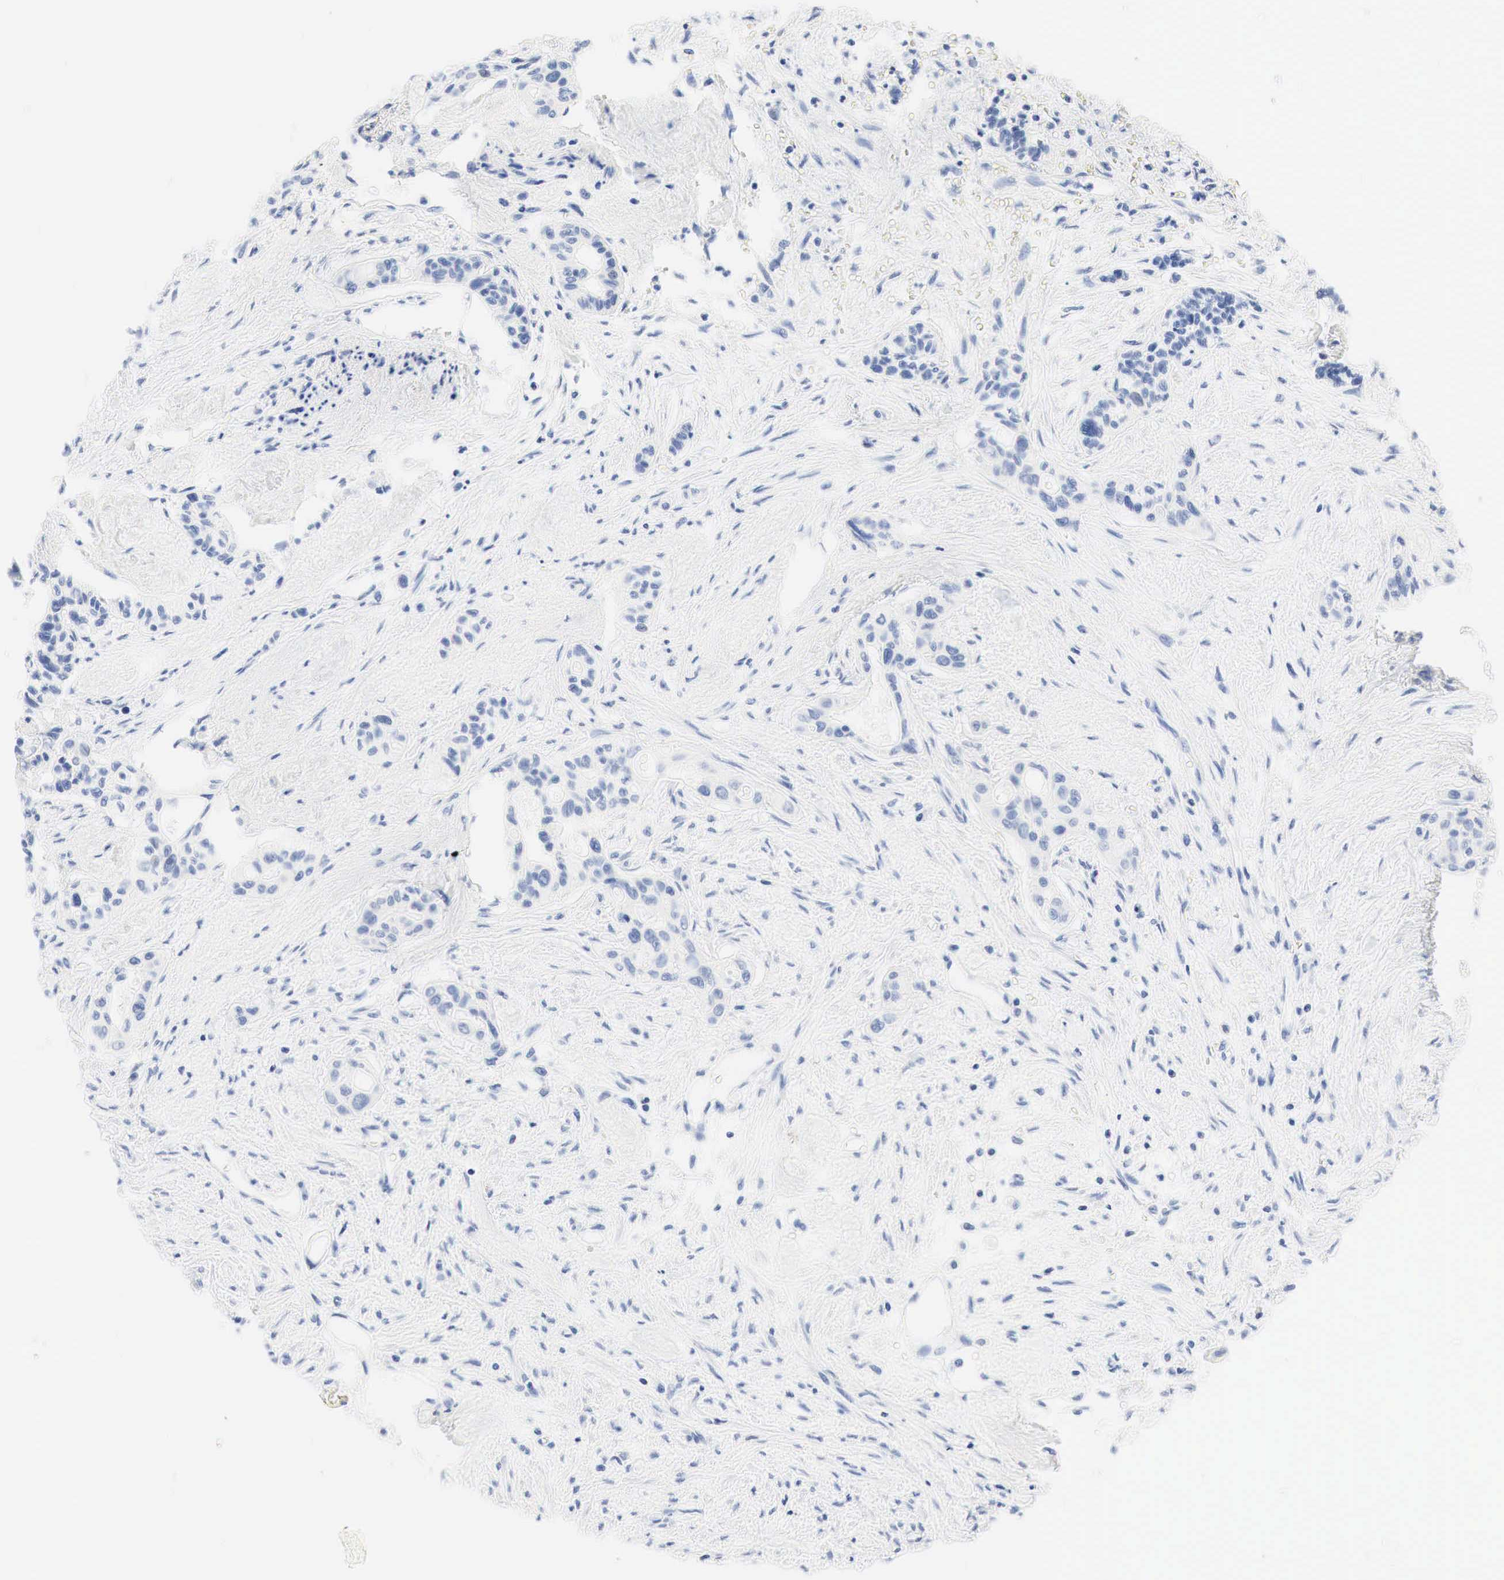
{"staining": {"intensity": "negative", "quantity": "none", "location": "none"}, "tissue": "pancreatic cancer", "cell_type": "Tumor cells", "image_type": "cancer", "snomed": [{"axis": "morphology", "description": "Adenocarcinoma, NOS"}, {"axis": "topography", "description": "Pancreas"}], "caption": "There is no significant staining in tumor cells of adenocarcinoma (pancreatic).", "gene": "NKX2-1", "patient": {"sex": "male", "age": 77}}